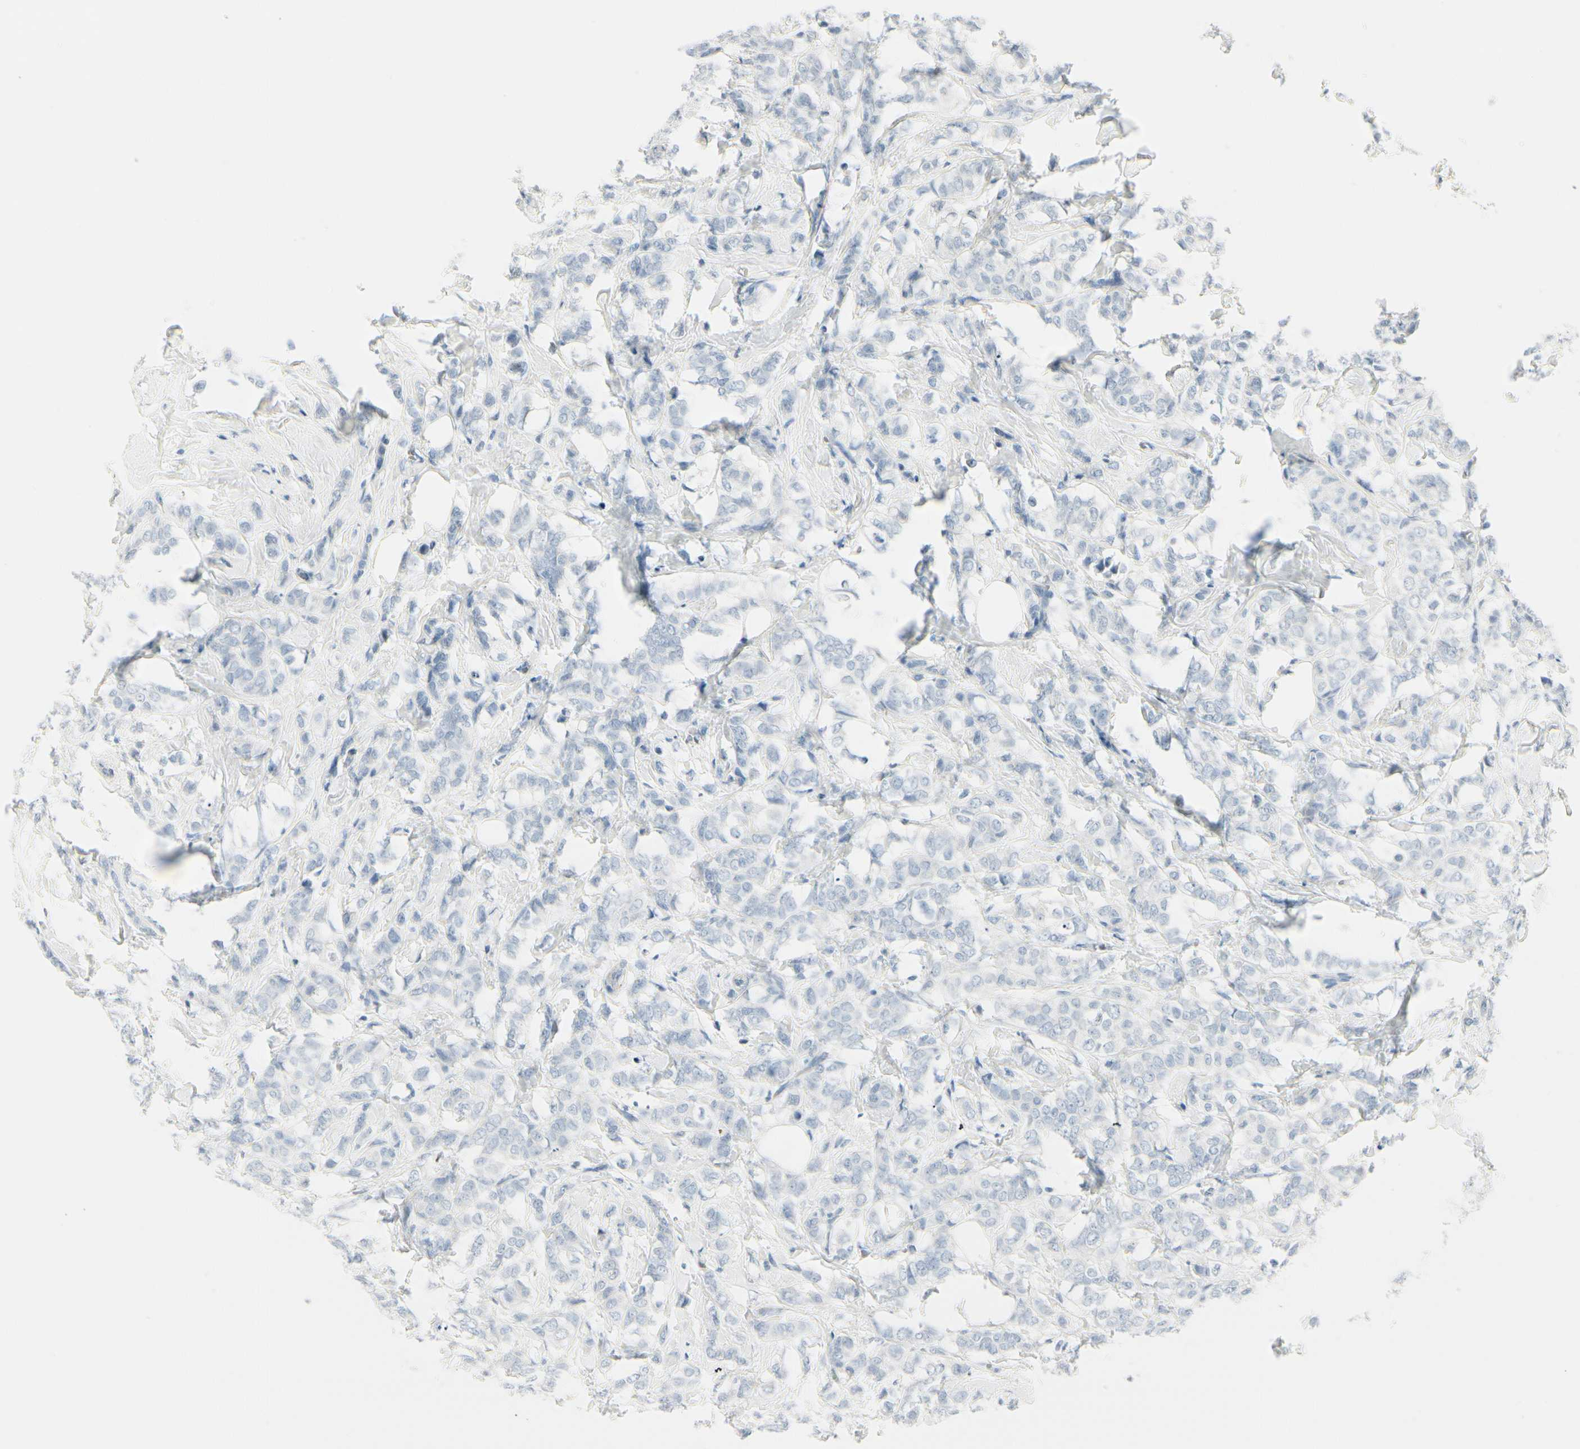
{"staining": {"intensity": "negative", "quantity": "none", "location": "none"}, "tissue": "breast cancer", "cell_type": "Tumor cells", "image_type": "cancer", "snomed": [{"axis": "morphology", "description": "Lobular carcinoma"}, {"axis": "topography", "description": "Breast"}], "caption": "This photomicrograph is of breast lobular carcinoma stained with IHC to label a protein in brown with the nuclei are counter-stained blue. There is no expression in tumor cells.", "gene": "CDHR5", "patient": {"sex": "female", "age": 60}}